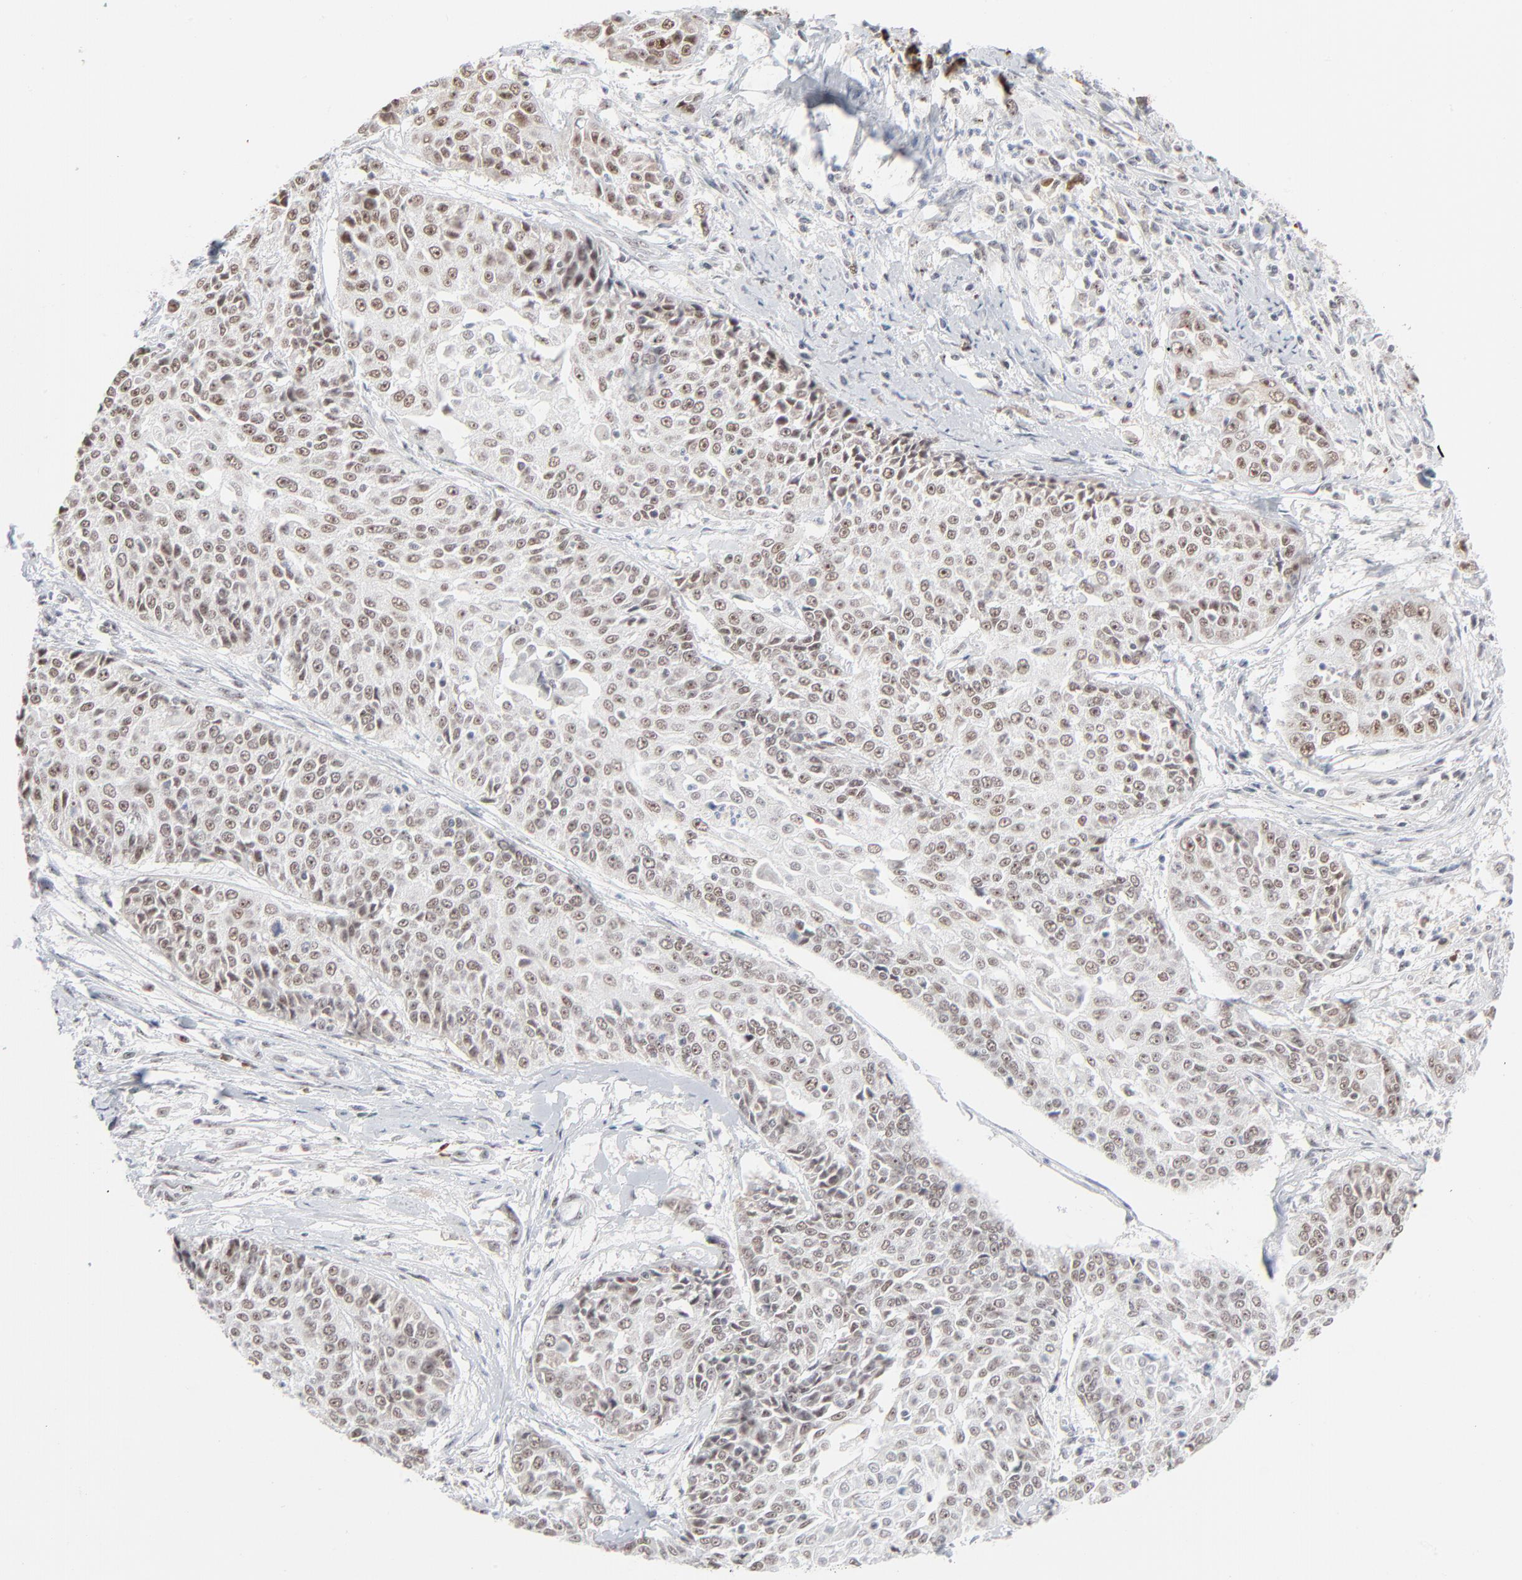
{"staining": {"intensity": "moderate", "quantity": ">75%", "location": "nuclear"}, "tissue": "cervical cancer", "cell_type": "Tumor cells", "image_type": "cancer", "snomed": [{"axis": "morphology", "description": "Squamous cell carcinoma, NOS"}, {"axis": "topography", "description": "Cervix"}], "caption": "An image of cervical squamous cell carcinoma stained for a protein exhibits moderate nuclear brown staining in tumor cells. (DAB IHC with brightfield microscopy, high magnification).", "gene": "MPHOSPH6", "patient": {"sex": "female", "age": 64}}